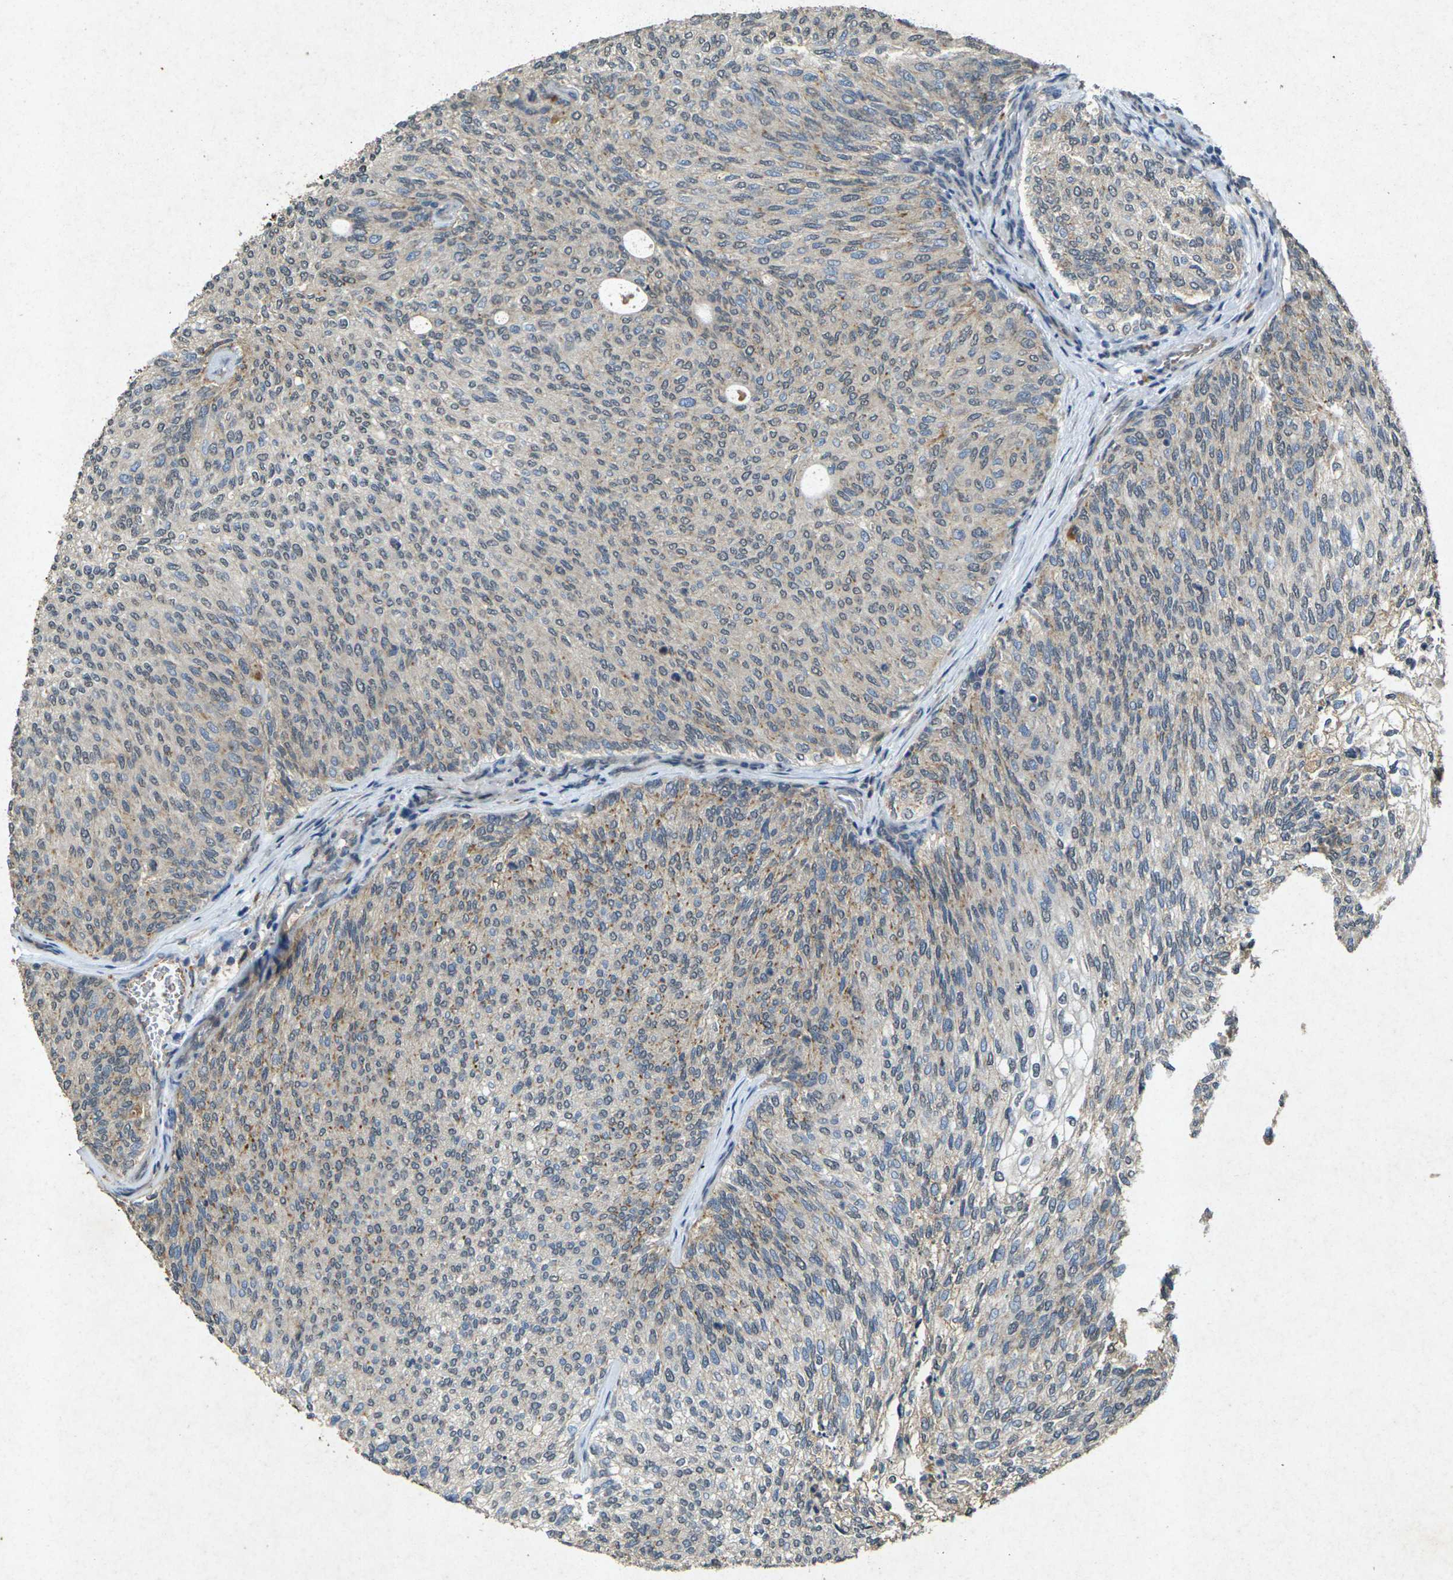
{"staining": {"intensity": "moderate", "quantity": "25%-75%", "location": "cytoplasmic/membranous"}, "tissue": "urothelial cancer", "cell_type": "Tumor cells", "image_type": "cancer", "snomed": [{"axis": "morphology", "description": "Urothelial carcinoma, Low grade"}, {"axis": "topography", "description": "Urinary bladder"}], "caption": "Urothelial carcinoma (low-grade) was stained to show a protein in brown. There is medium levels of moderate cytoplasmic/membranous expression in approximately 25%-75% of tumor cells. The staining was performed using DAB (3,3'-diaminobenzidine) to visualize the protein expression in brown, while the nuclei were stained in blue with hematoxylin (Magnification: 20x).", "gene": "RGMA", "patient": {"sex": "female", "age": 79}}